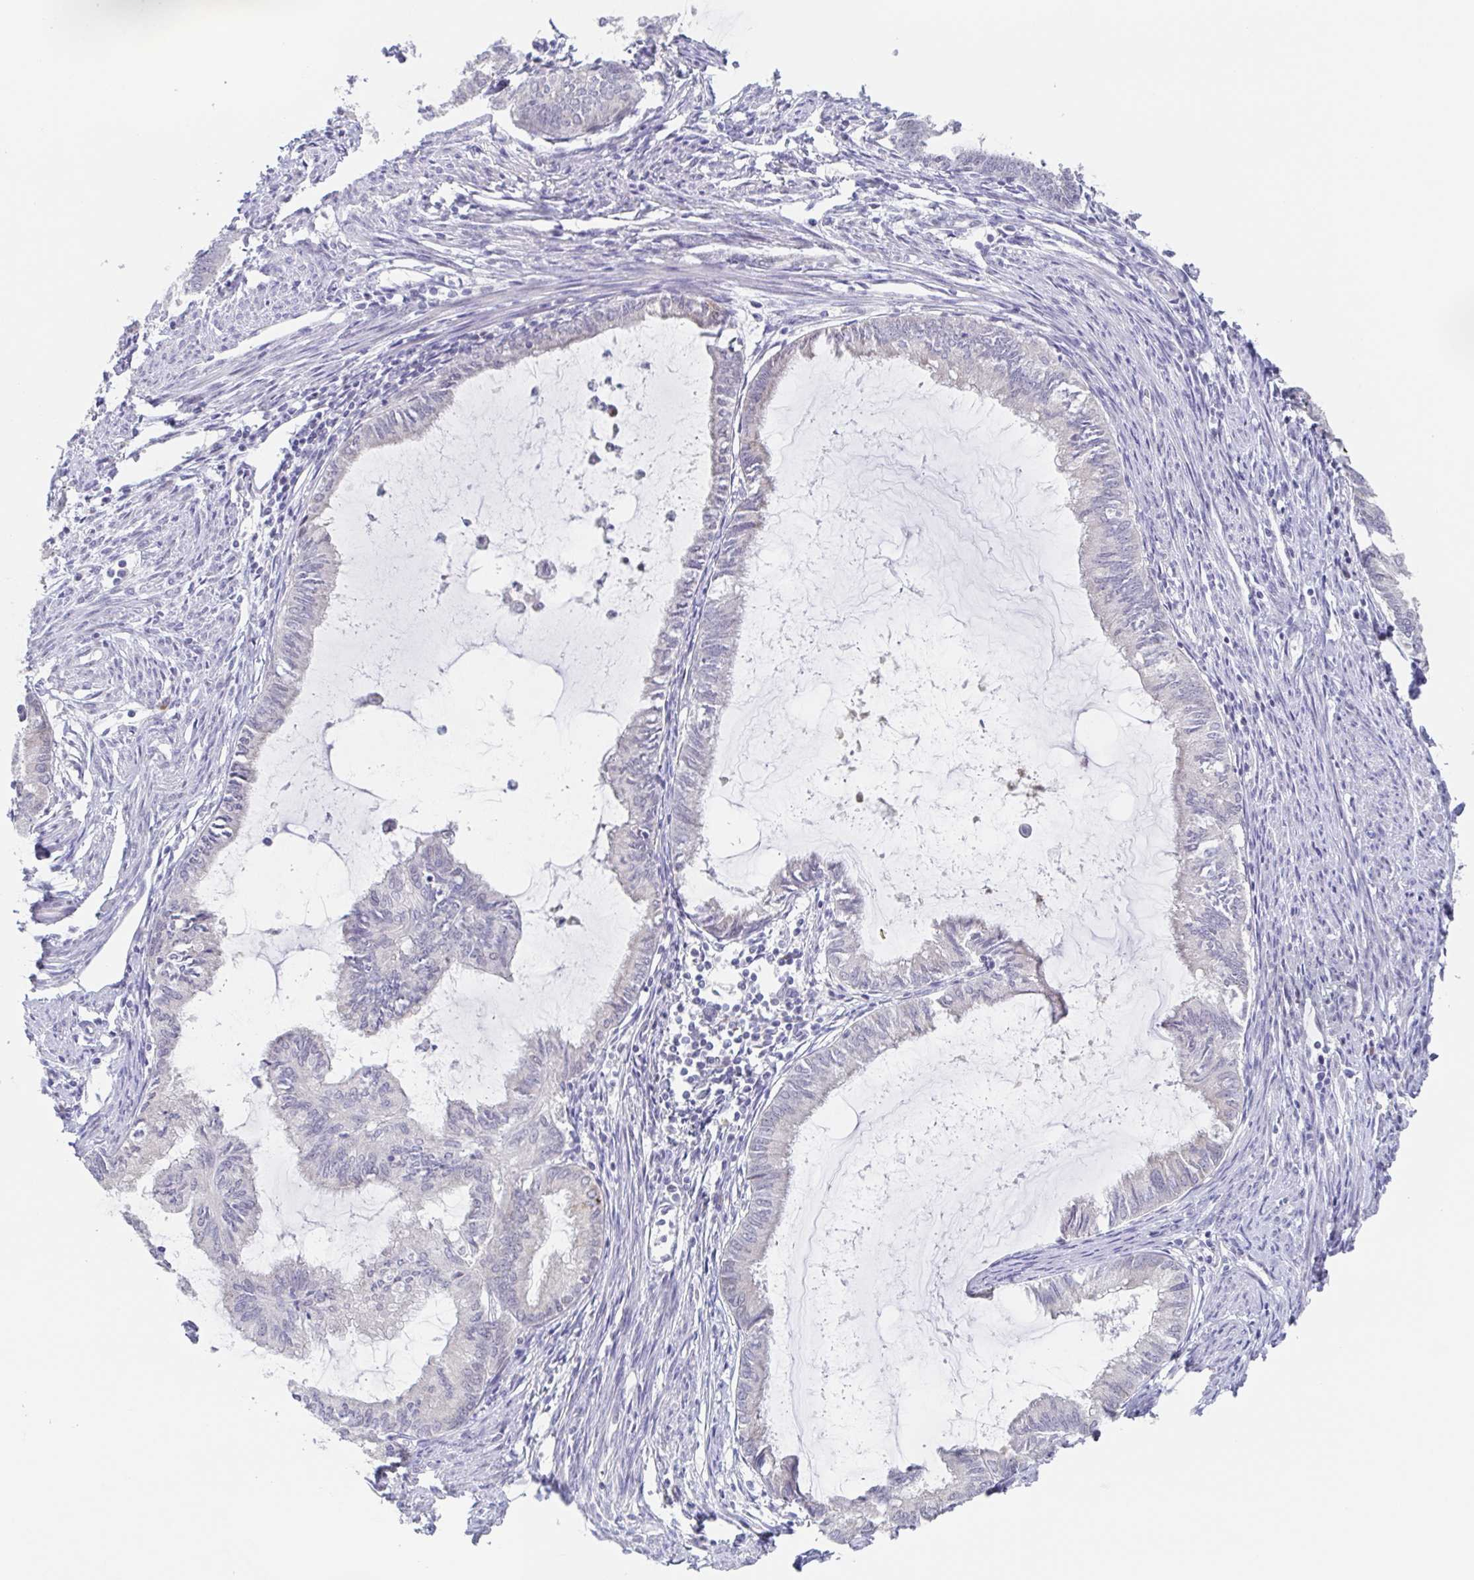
{"staining": {"intensity": "negative", "quantity": "none", "location": "none"}, "tissue": "endometrial cancer", "cell_type": "Tumor cells", "image_type": "cancer", "snomed": [{"axis": "morphology", "description": "Adenocarcinoma, NOS"}, {"axis": "topography", "description": "Endometrium"}], "caption": "The photomicrograph displays no significant staining in tumor cells of endometrial cancer. The staining is performed using DAB brown chromogen with nuclei counter-stained in using hematoxylin.", "gene": "POU2F3", "patient": {"sex": "female", "age": 86}}